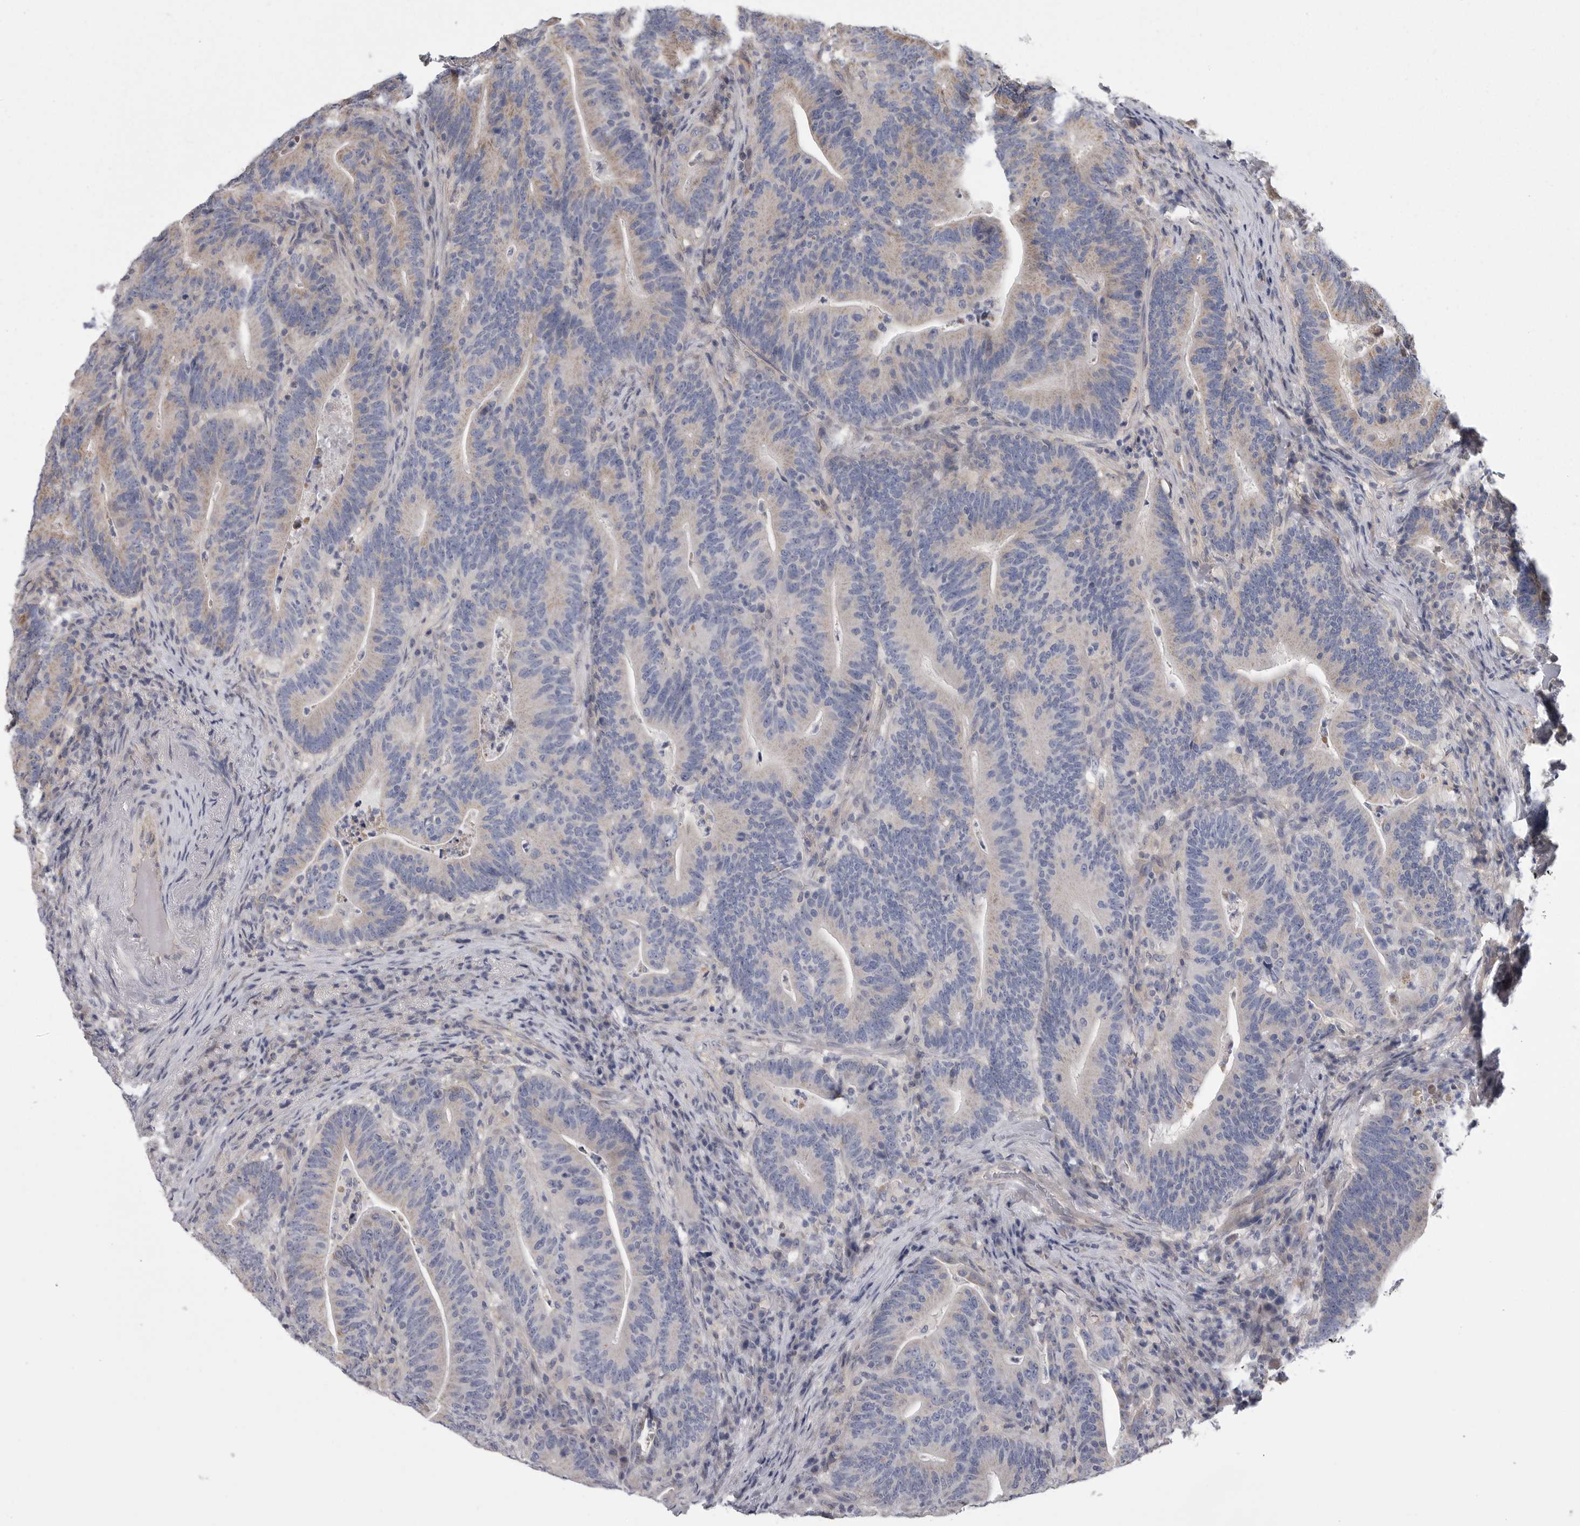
{"staining": {"intensity": "negative", "quantity": "none", "location": "none"}, "tissue": "colorectal cancer", "cell_type": "Tumor cells", "image_type": "cancer", "snomed": [{"axis": "morphology", "description": "Adenocarcinoma, NOS"}, {"axis": "topography", "description": "Colon"}], "caption": "Immunohistochemical staining of human colorectal cancer (adenocarcinoma) reveals no significant positivity in tumor cells.", "gene": "CRP", "patient": {"sex": "female", "age": 66}}